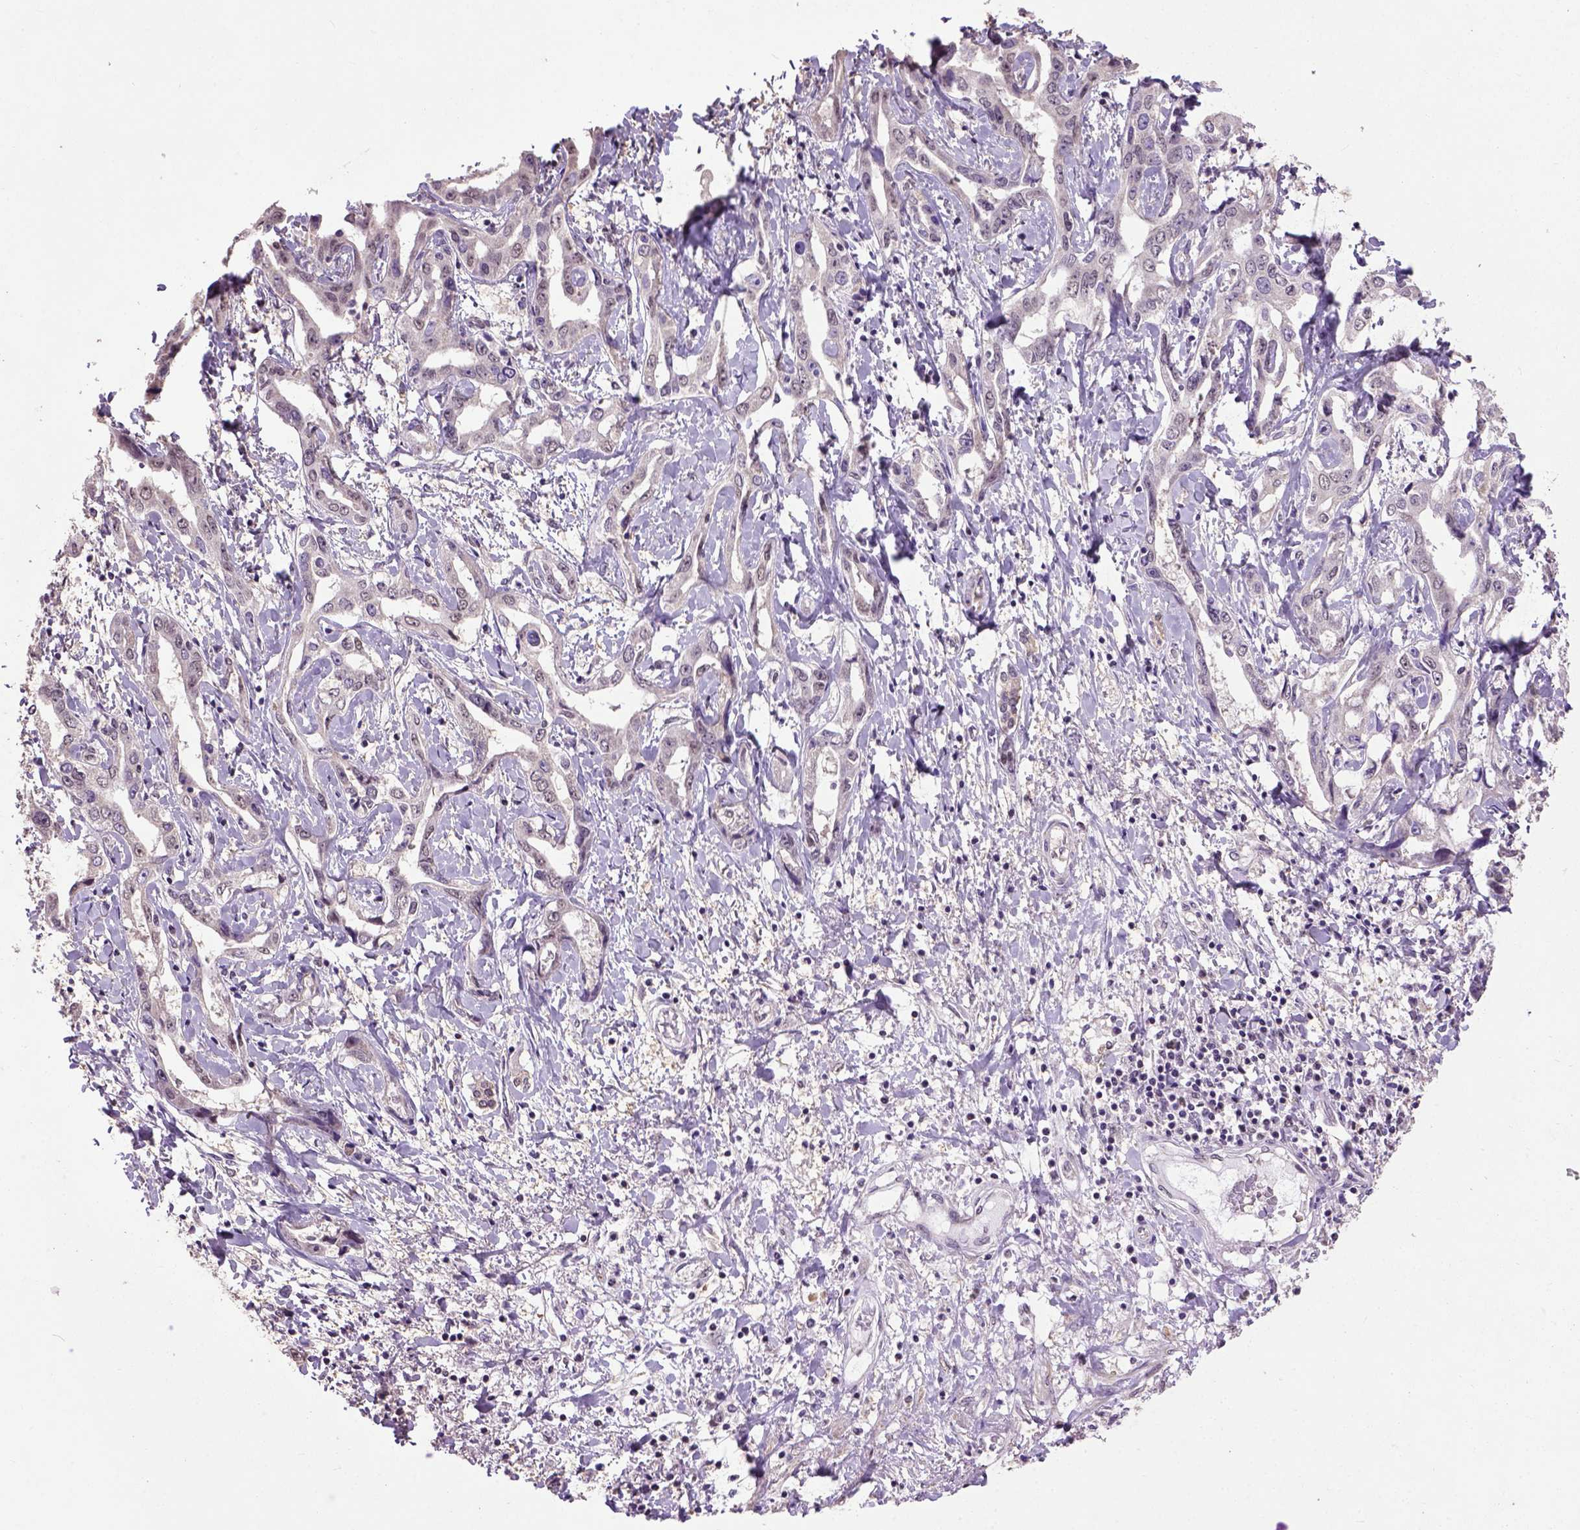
{"staining": {"intensity": "negative", "quantity": "none", "location": "none"}, "tissue": "liver cancer", "cell_type": "Tumor cells", "image_type": "cancer", "snomed": [{"axis": "morphology", "description": "Cholangiocarcinoma"}, {"axis": "topography", "description": "Liver"}], "caption": "An IHC image of liver cancer (cholangiocarcinoma) is shown. There is no staining in tumor cells of liver cancer (cholangiocarcinoma).", "gene": "UBA3", "patient": {"sex": "male", "age": 59}}